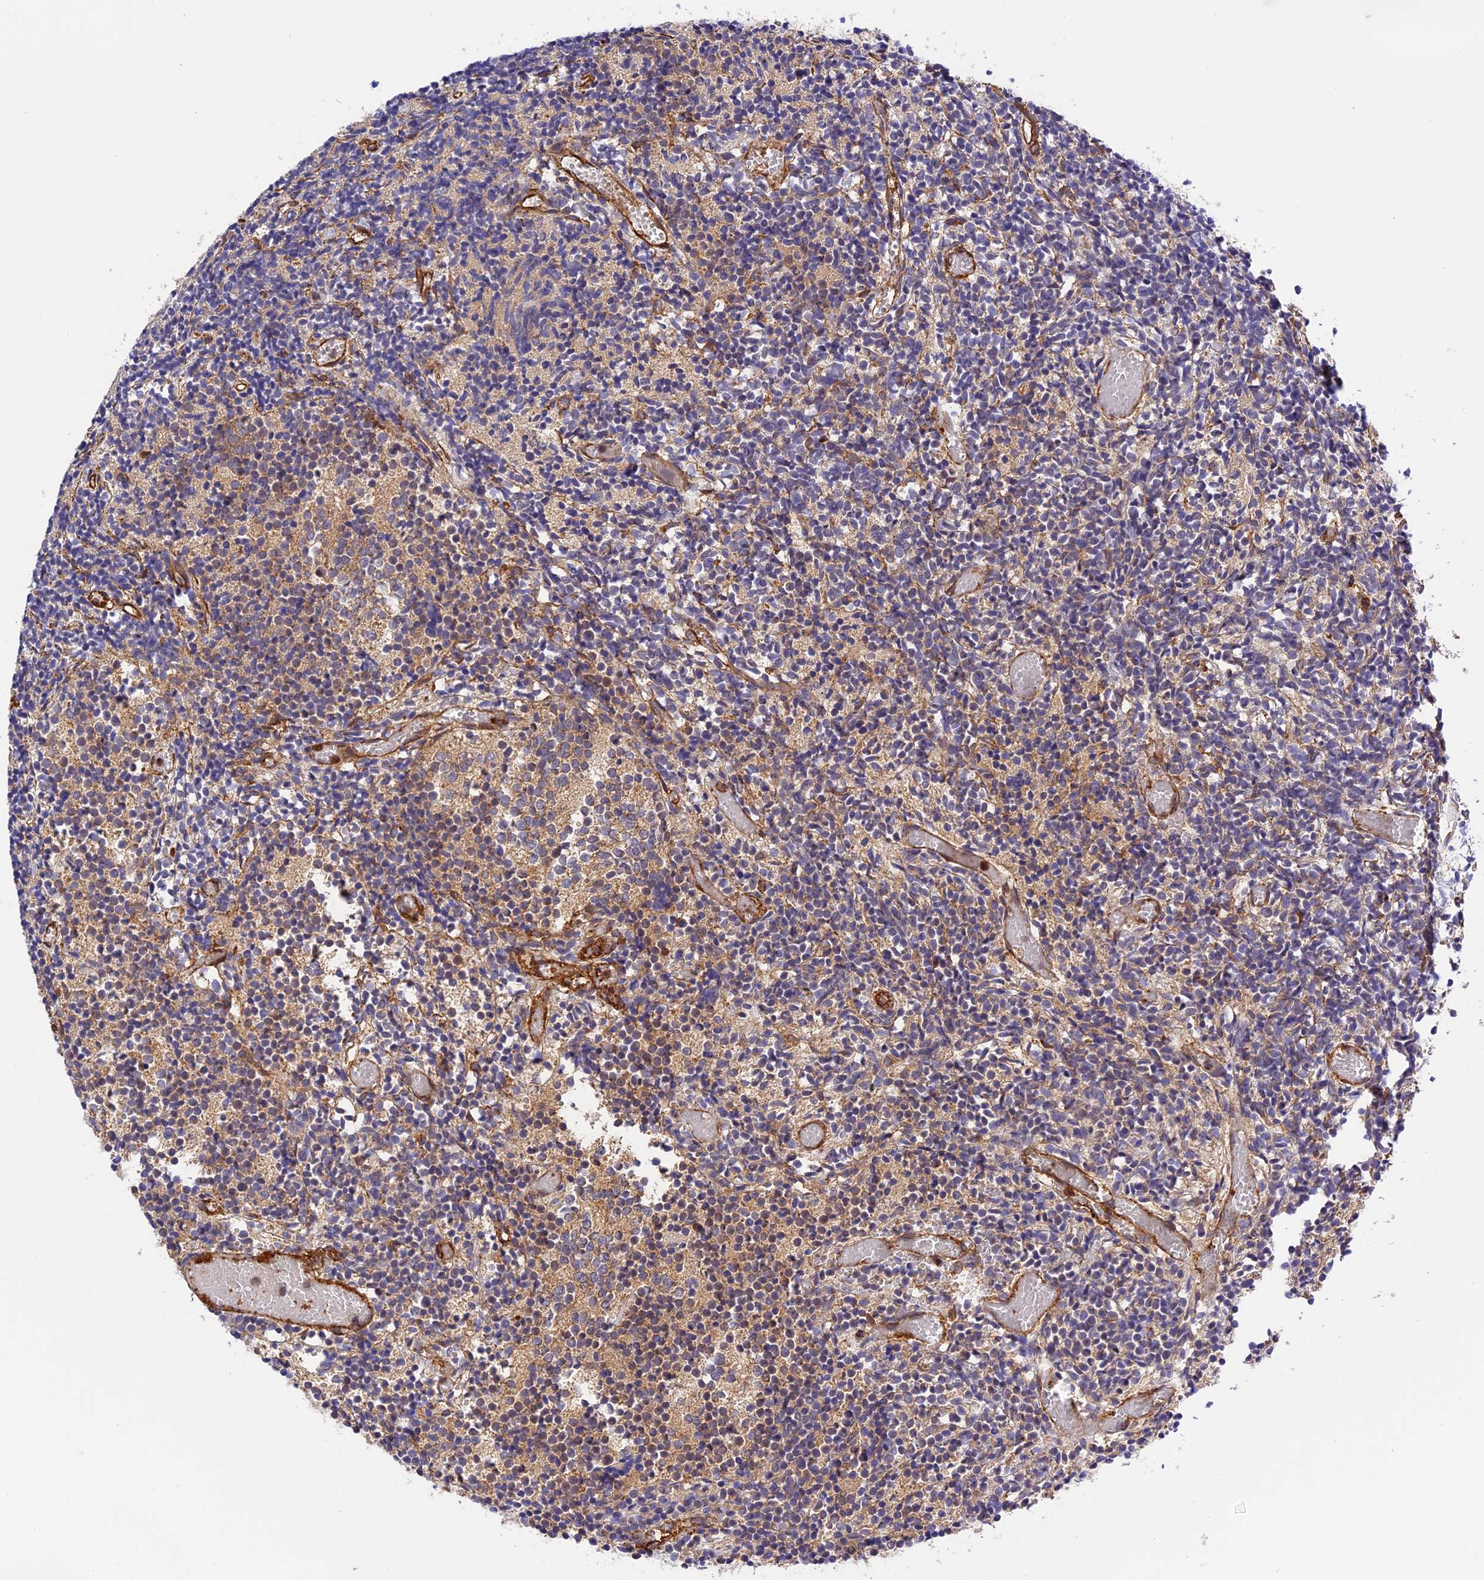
{"staining": {"intensity": "weak", "quantity": "<25%", "location": "cytoplasmic/membranous"}, "tissue": "glioma", "cell_type": "Tumor cells", "image_type": "cancer", "snomed": [{"axis": "morphology", "description": "Glioma, malignant, Low grade"}, {"axis": "topography", "description": "Brain"}], "caption": "The histopathology image displays no significant expression in tumor cells of glioma. (IHC, brightfield microscopy, high magnification).", "gene": "C5orf22", "patient": {"sex": "female", "age": 1}}